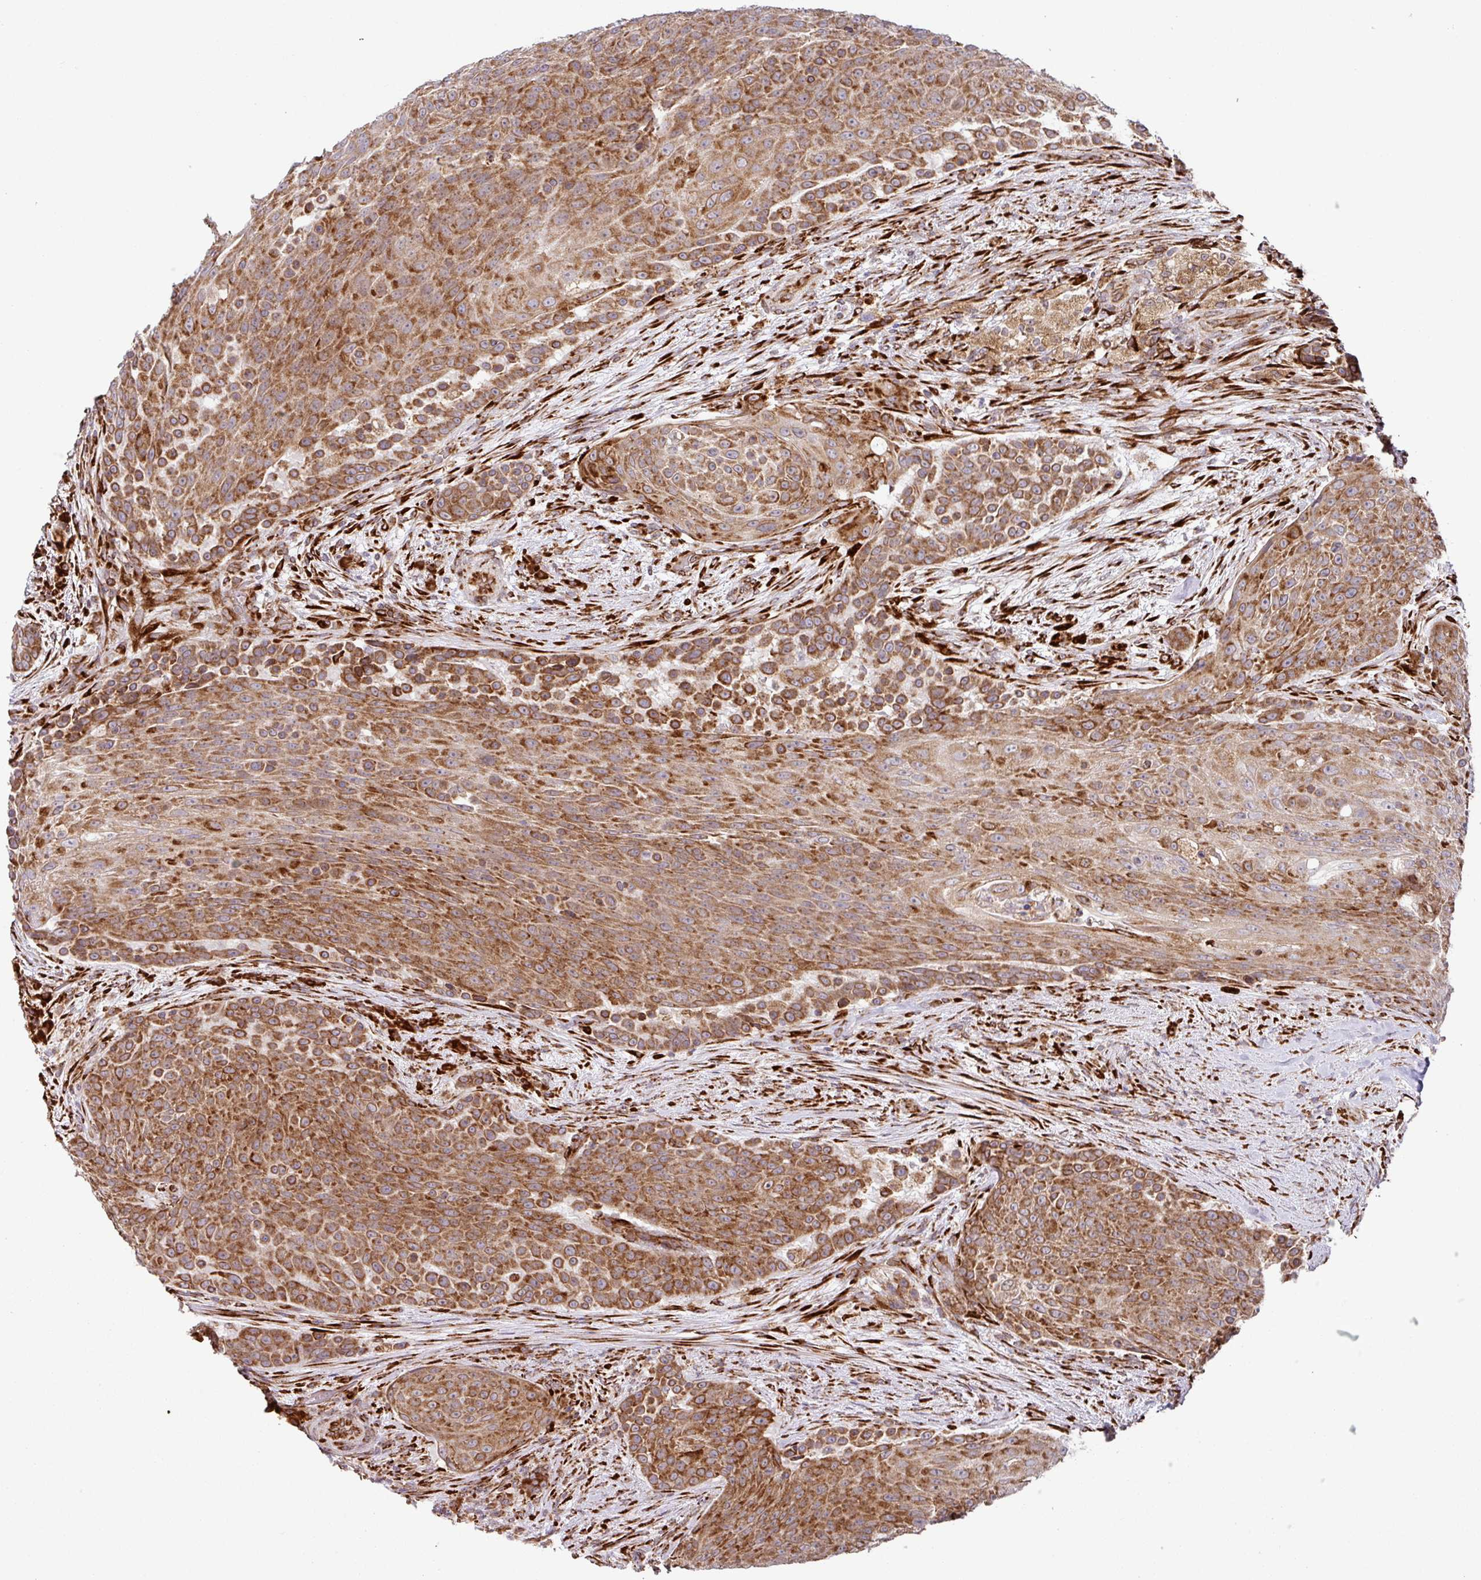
{"staining": {"intensity": "moderate", "quantity": ">75%", "location": "cytoplasmic/membranous"}, "tissue": "urothelial cancer", "cell_type": "Tumor cells", "image_type": "cancer", "snomed": [{"axis": "morphology", "description": "Urothelial carcinoma, High grade"}, {"axis": "topography", "description": "Urinary bladder"}], "caption": "Approximately >75% of tumor cells in urothelial cancer reveal moderate cytoplasmic/membranous protein staining as visualized by brown immunohistochemical staining.", "gene": "SLC39A7", "patient": {"sex": "female", "age": 63}}